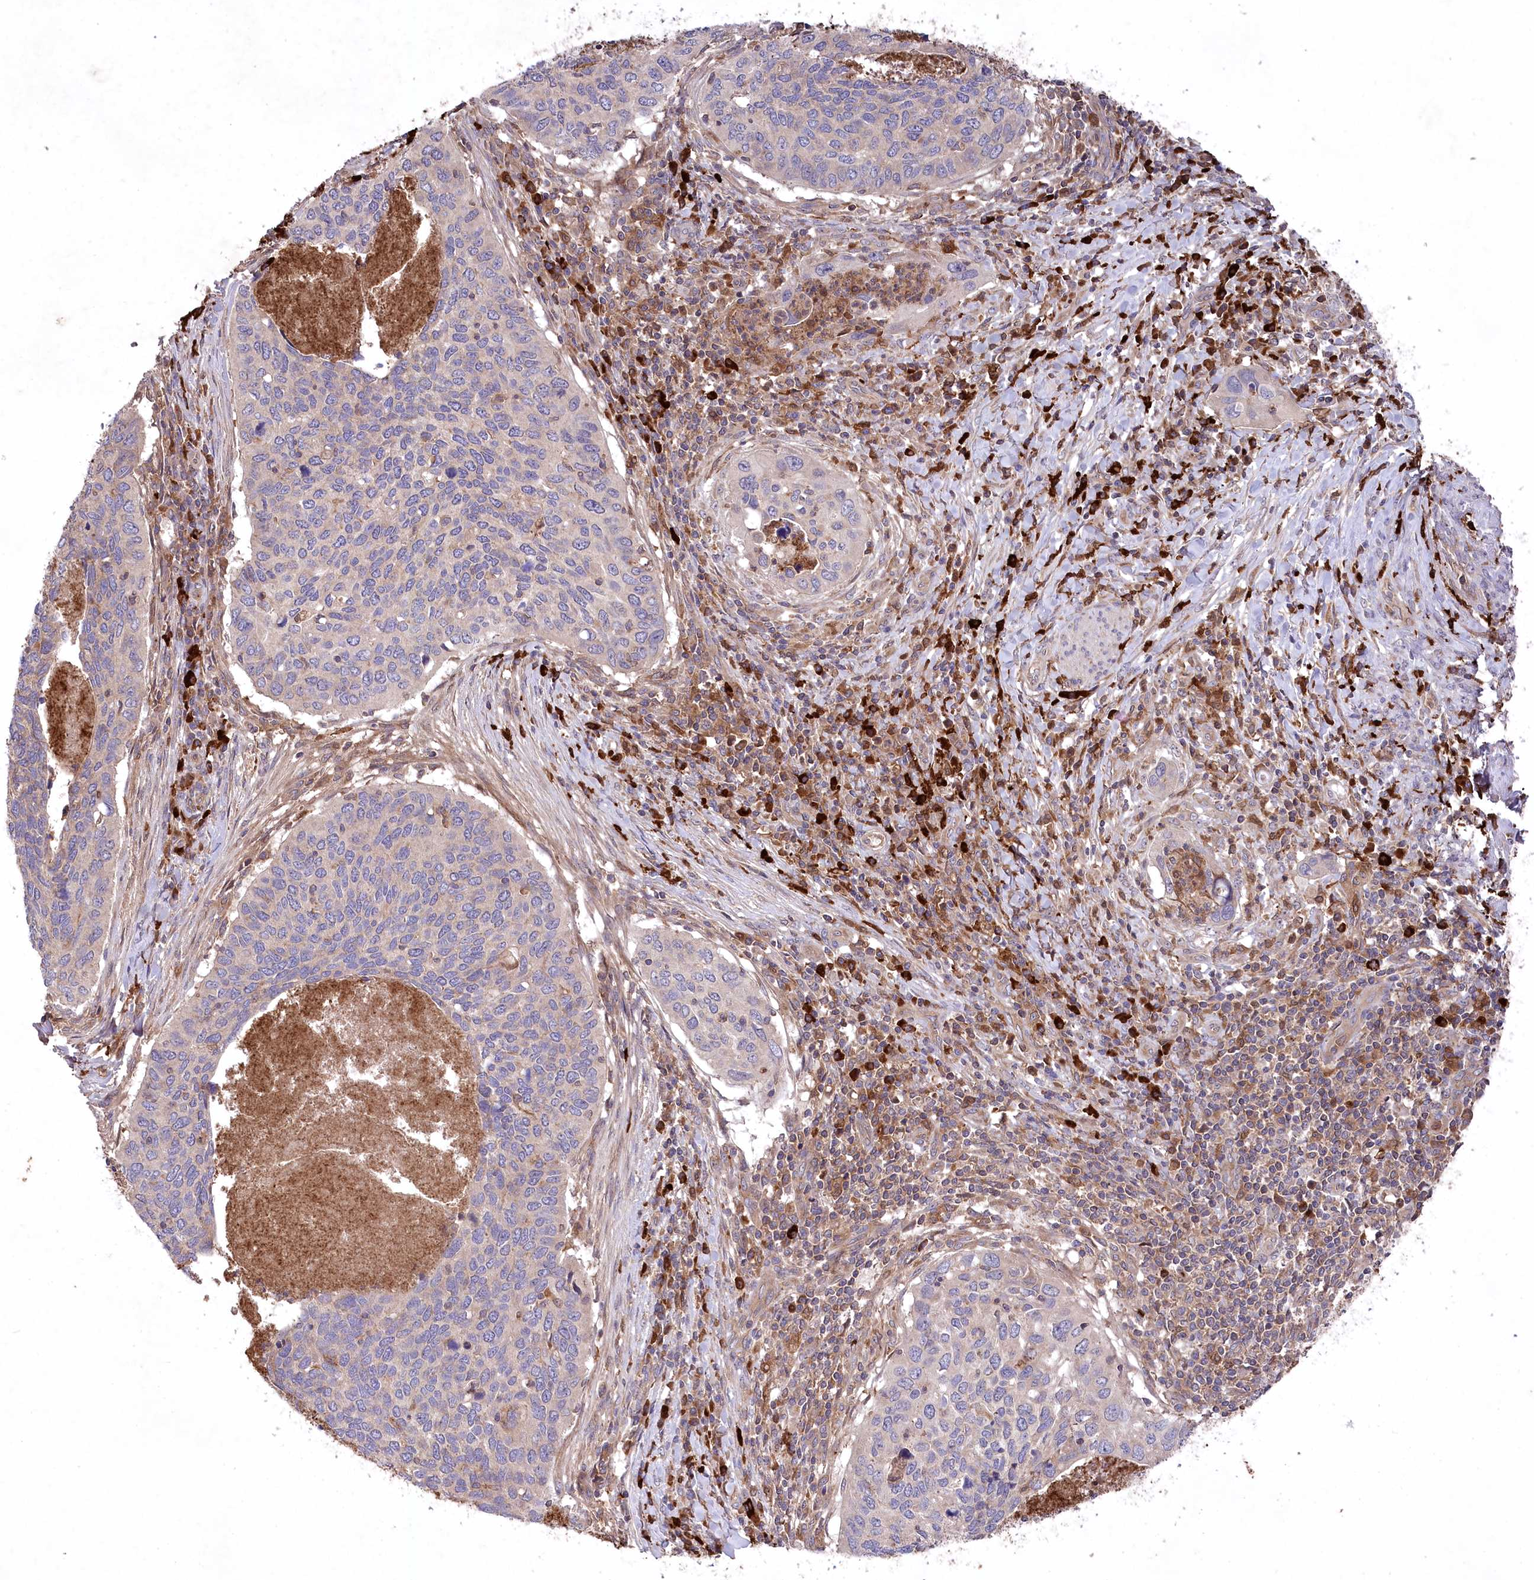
{"staining": {"intensity": "negative", "quantity": "none", "location": "none"}, "tissue": "cervical cancer", "cell_type": "Tumor cells", "image_type": "cancer", "snomed": [{"axis": "morphology", "description": "Squamous cell carcinoma, NOS"}, {"axis": "topography", "description": "Cervix"}], "caption": "Immunohistochemistry (IHC) of cervical squamous cell carcinoma shows no staining in tumor cells.", "gene": "PPP1R21", "patient": {"sex": "female", "age": 38}}